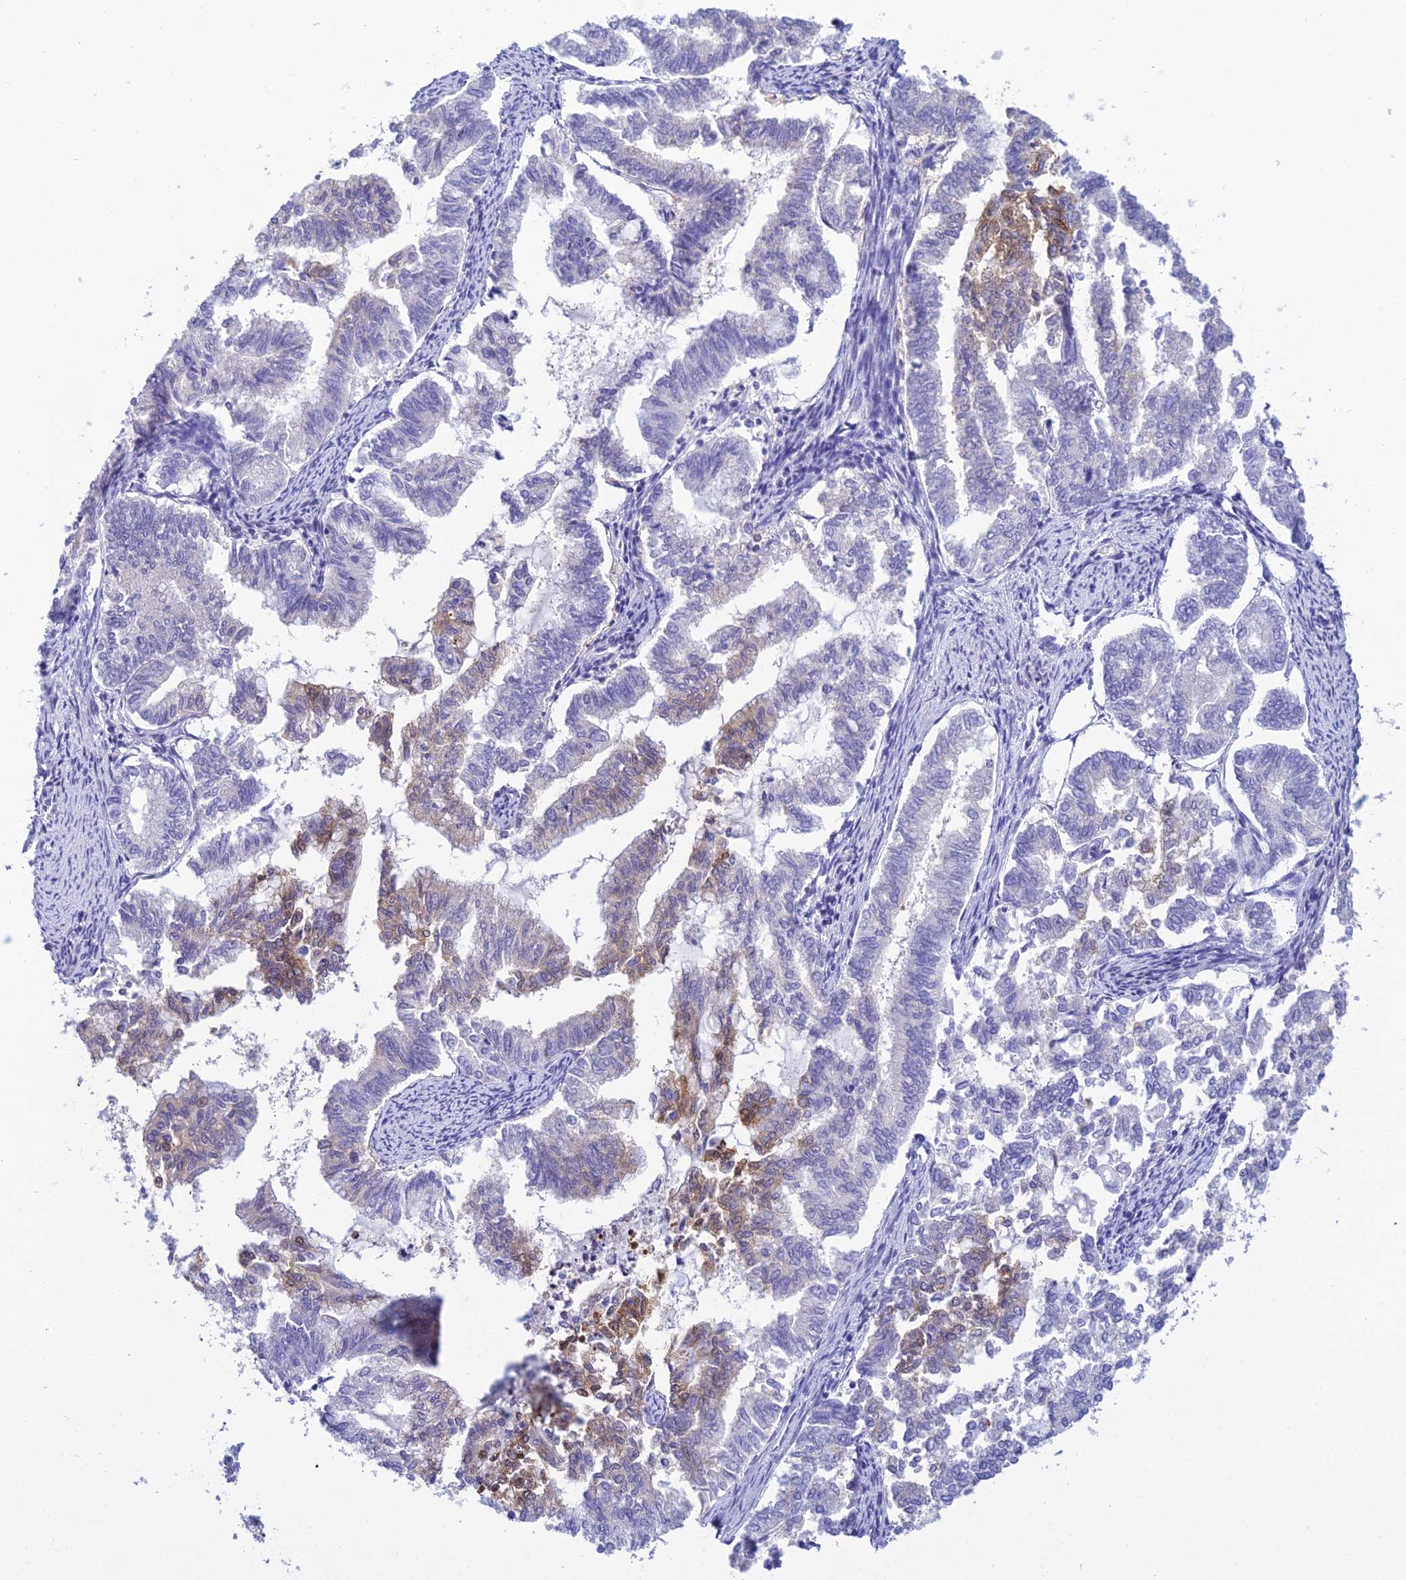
{"staining": {"intensity": "weak", "quantity": "<25%", "location": "cytoplasmic/membranous"}, "tissue": "endometrial cancer", "cell_type": "Tumor cells", "image_type": "cancer", "snomed": [{"axis": "morphology", "description": "Adenocarcinoma, NOS"}, {"axis": "topography", "description": "Endometrium"}], "caption": "Immunohistochemical staining of human endometrial adenocarcinoma shows no significant staining in tumor cells.", "gene": "ZMIZ1", "patient": {"sex": "female", "age": 79}}